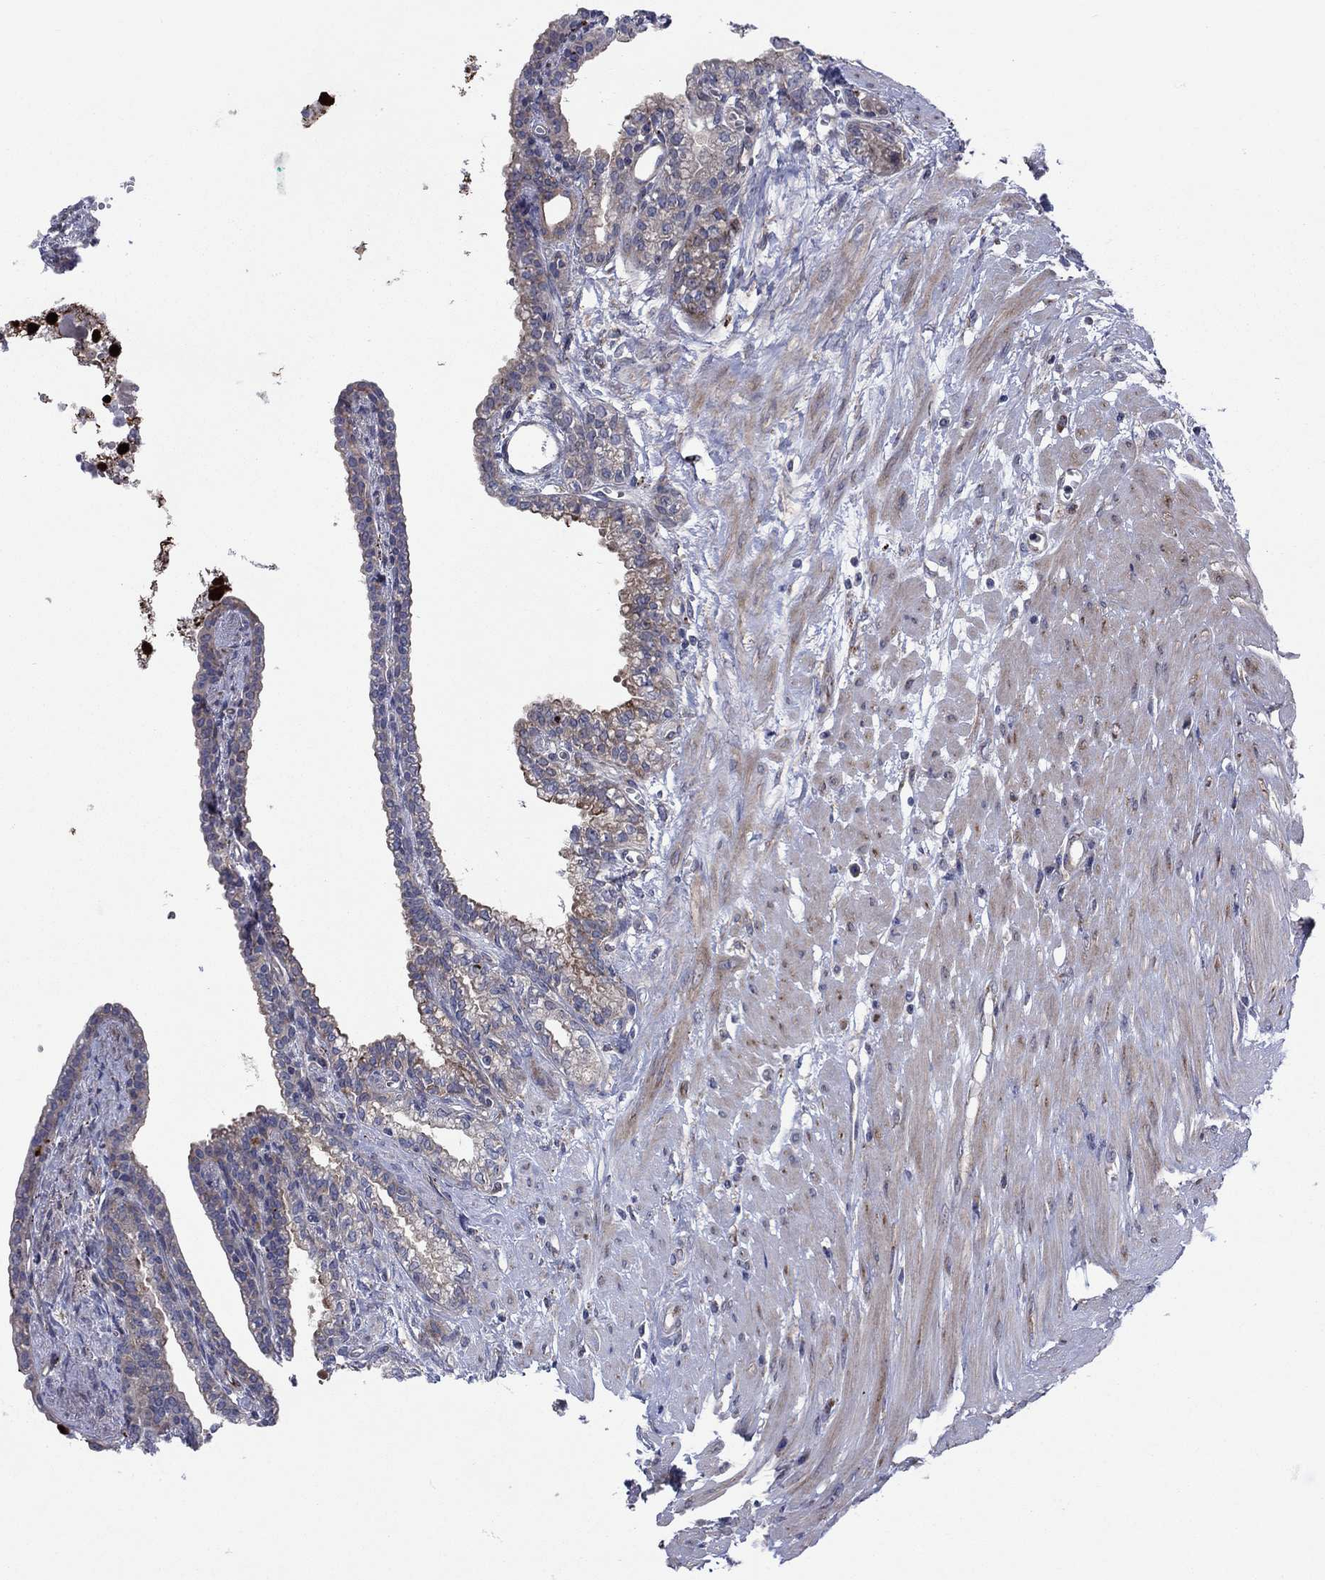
{"staining": {"intensity": "moderate", "quantity": "<25%", "location": "cytoplasmic/membranous"}, "tissue": "seminal vesicle", "cell_type": "Glandular cells", "image_type": "normal", "snomed": [{"axis": "morphology", "description": "Normal tissue, NOS"}, {"axis": "morphology", "description": "Urothelial carcinoma, NOS"}, {"axis": "topography", "description": "Urinary bladder"}, {"axis": "topography", "description": "Seminal veicle"}], "caption": "About <25% of glandular cells in unremarkable human seminal vesicle exhibit moderate cytoplasmic/membranous protein positivity as visualized by brown immunohistochemical staining.", "gene": "GPR155", "patient": {"sex": "male", "age": 76}}